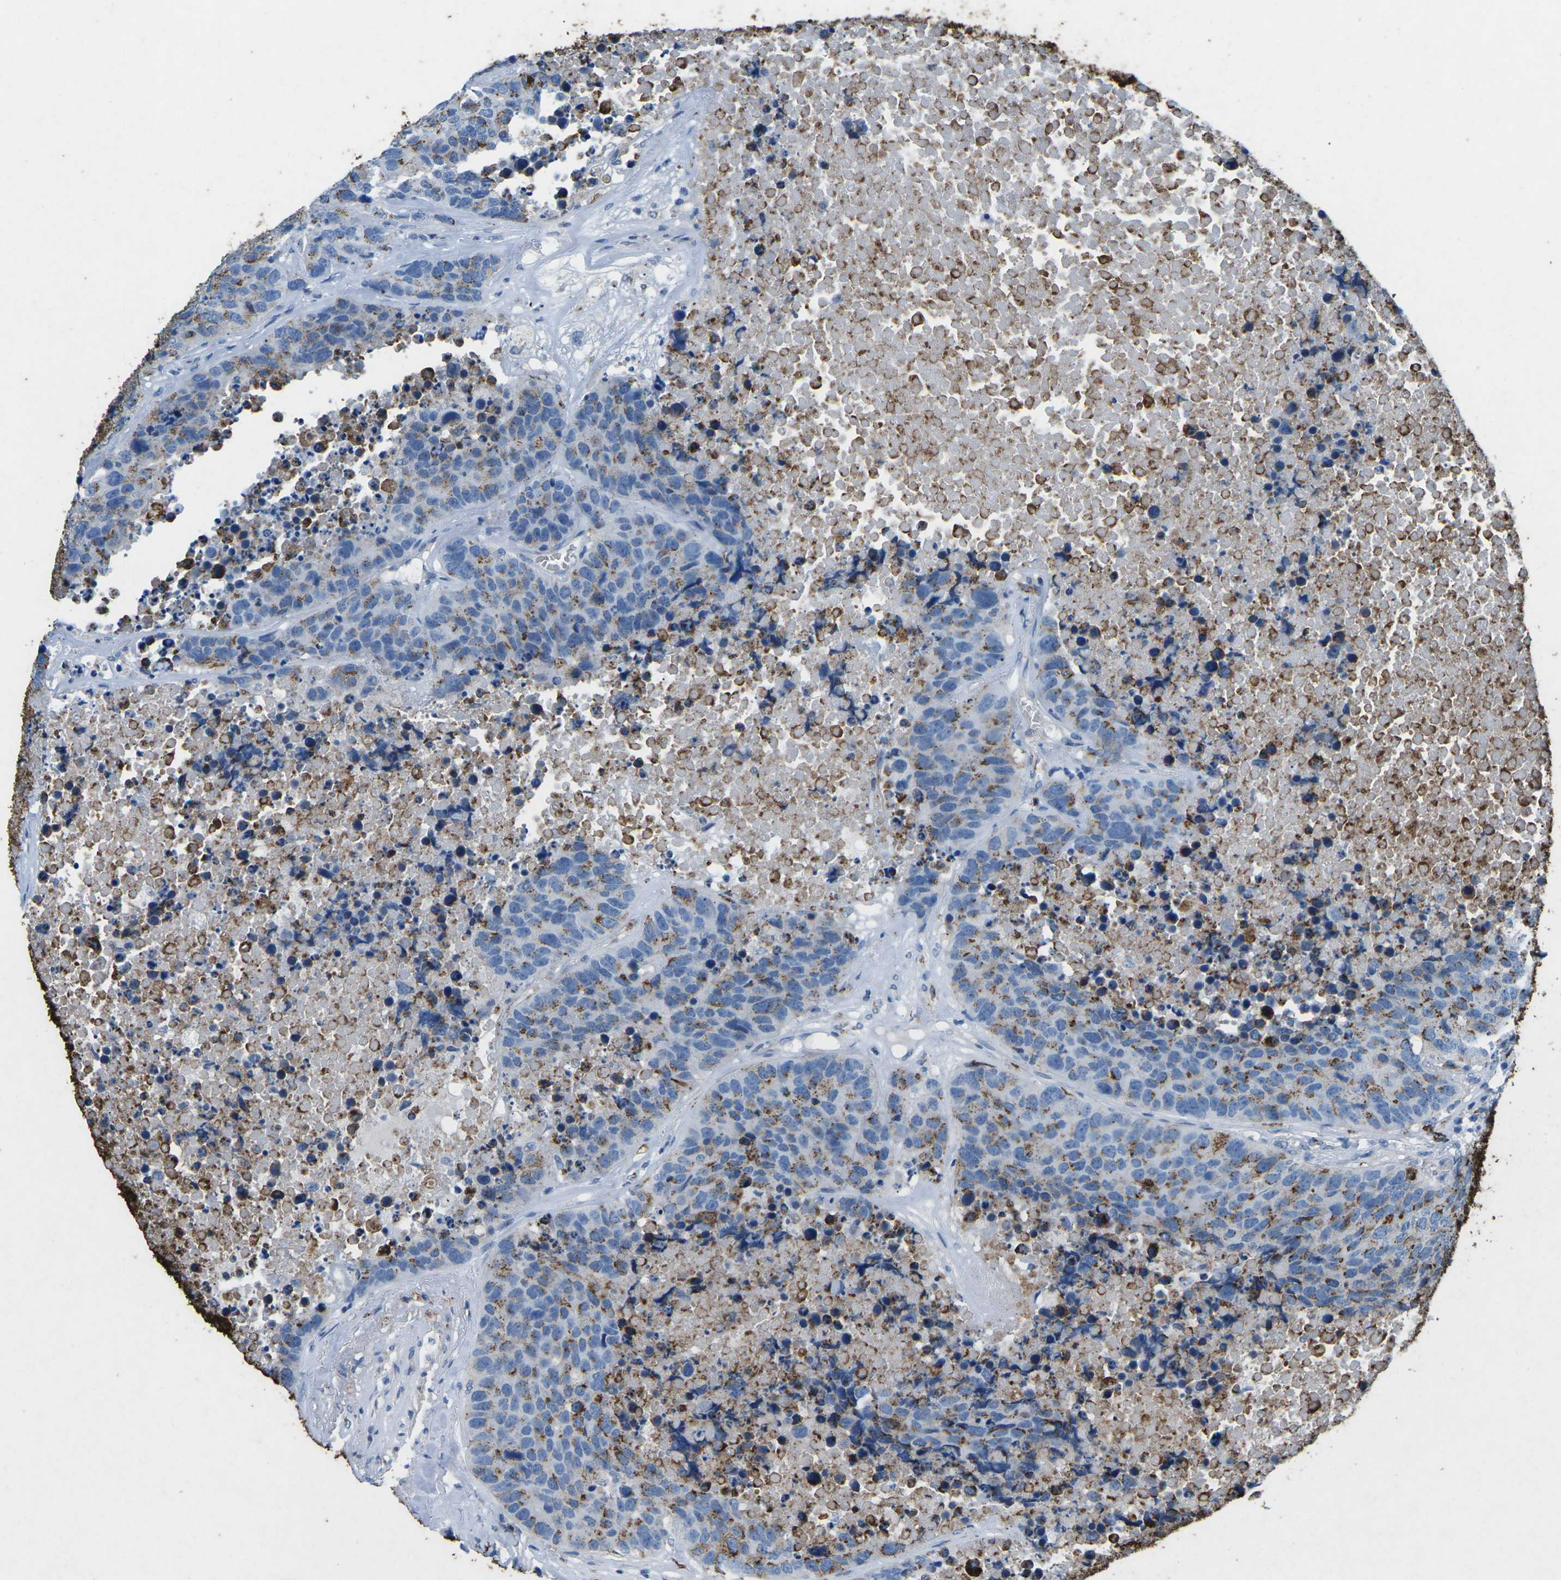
{"staining": {"intensity": "moderate", "quantity": "<25%", "location": "cytoplasmic/membranous"}, "tissue": "carcinoid", "cell_type": "Tumor cells", "image_type": "cancer", "snomed": [{"axis": "morphology", "description": "Carcinoid, malignant, NOS"}, {"axis": "topography", "description": "Lung"}], "caption": "Immunohistochemical staining of human carcinoid (malignant) shows moderate cytoplasmic/membranous protein staining in approximately <25% of tumor cells. Immunohistochemistry stains the protein of interest in brown and the nuclei are stained blue.", "gene": "CTAGE1", "patient": {"sex": "male", "age": 60}}